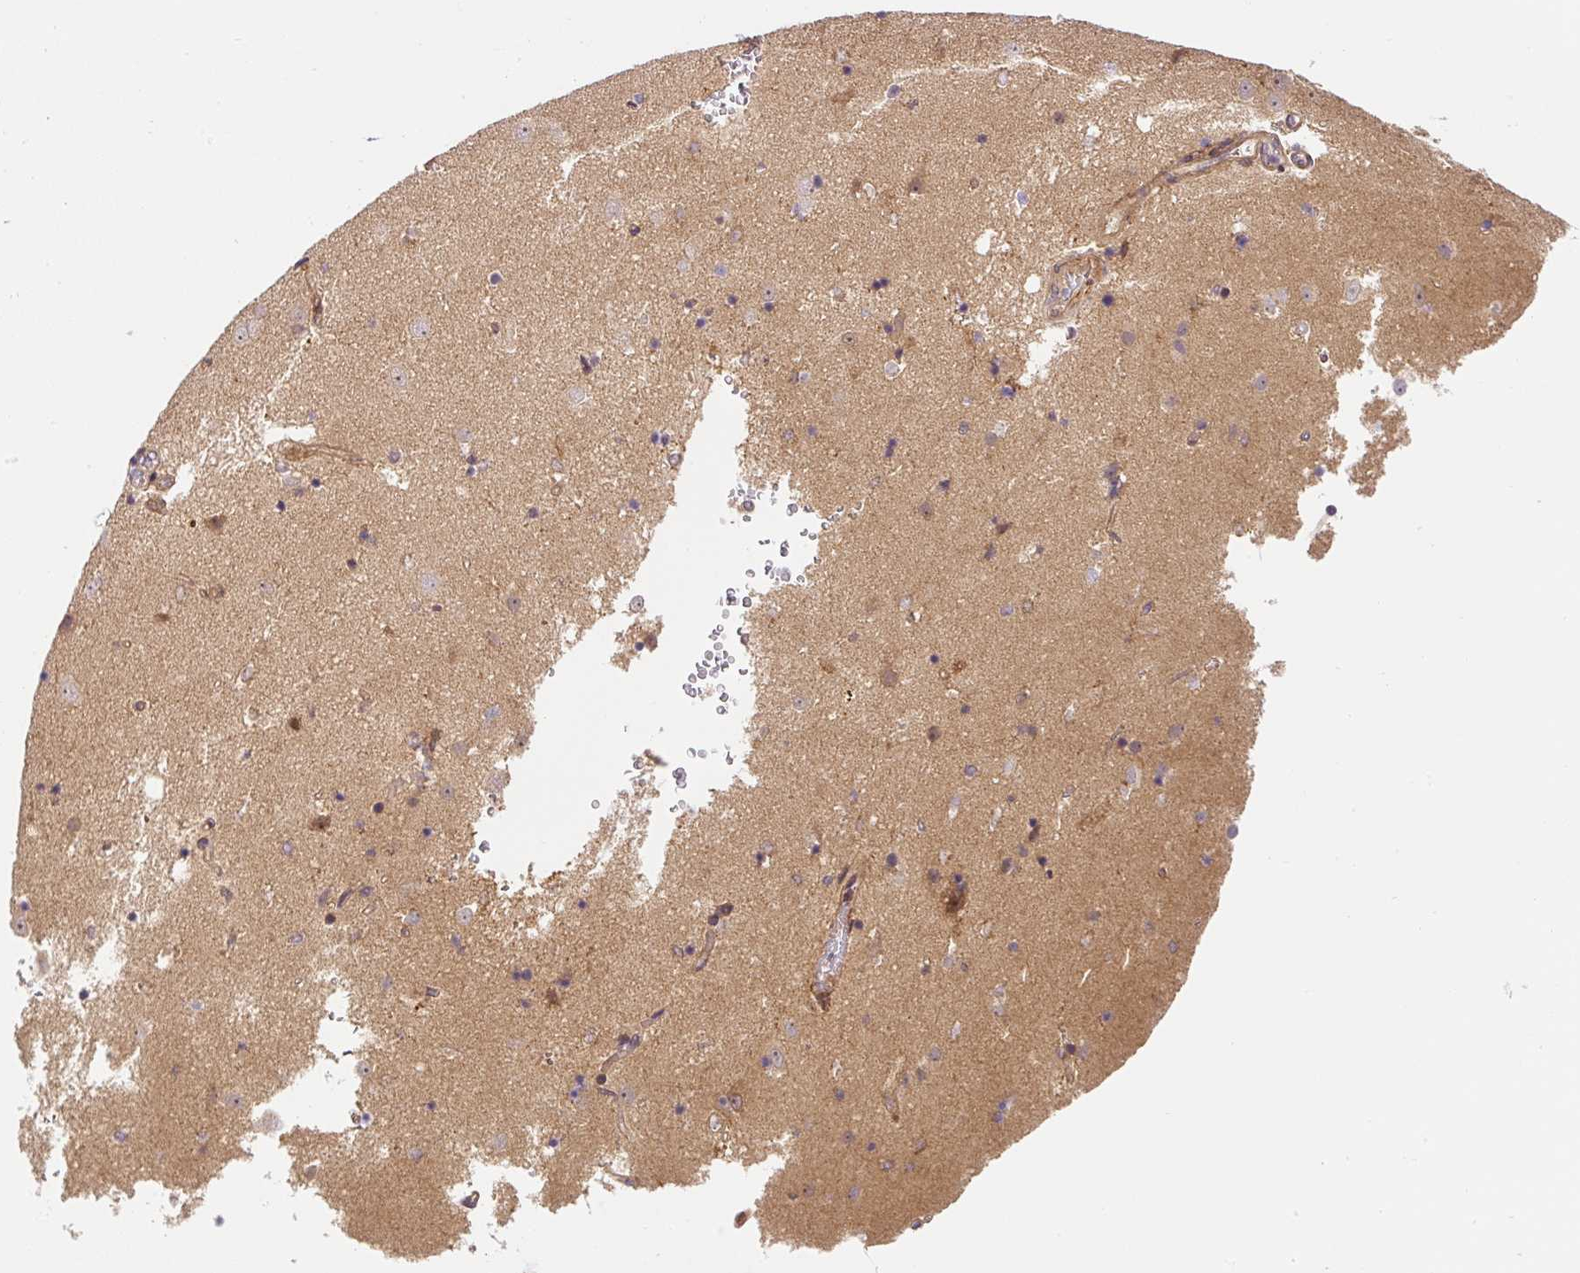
{"staining": {"intensity": "weak", "quantity": "<25%", "location": "cytoplasmic/membranous,nuclear"}, "tissue": "caudate", "cell_type": "Glial cells", "image_type": "normal", "snomed": [{"axis": "morphology", "description": "Normal tissue, NOS"}, {"axis": "topography", "description": "Lateral ventricle wall"}], "caption": "Image shows no significant protein expression in glial cells of normal caudate.", "gene": "CCDC28A", "patient": {"sex": "male", "age": 58}}